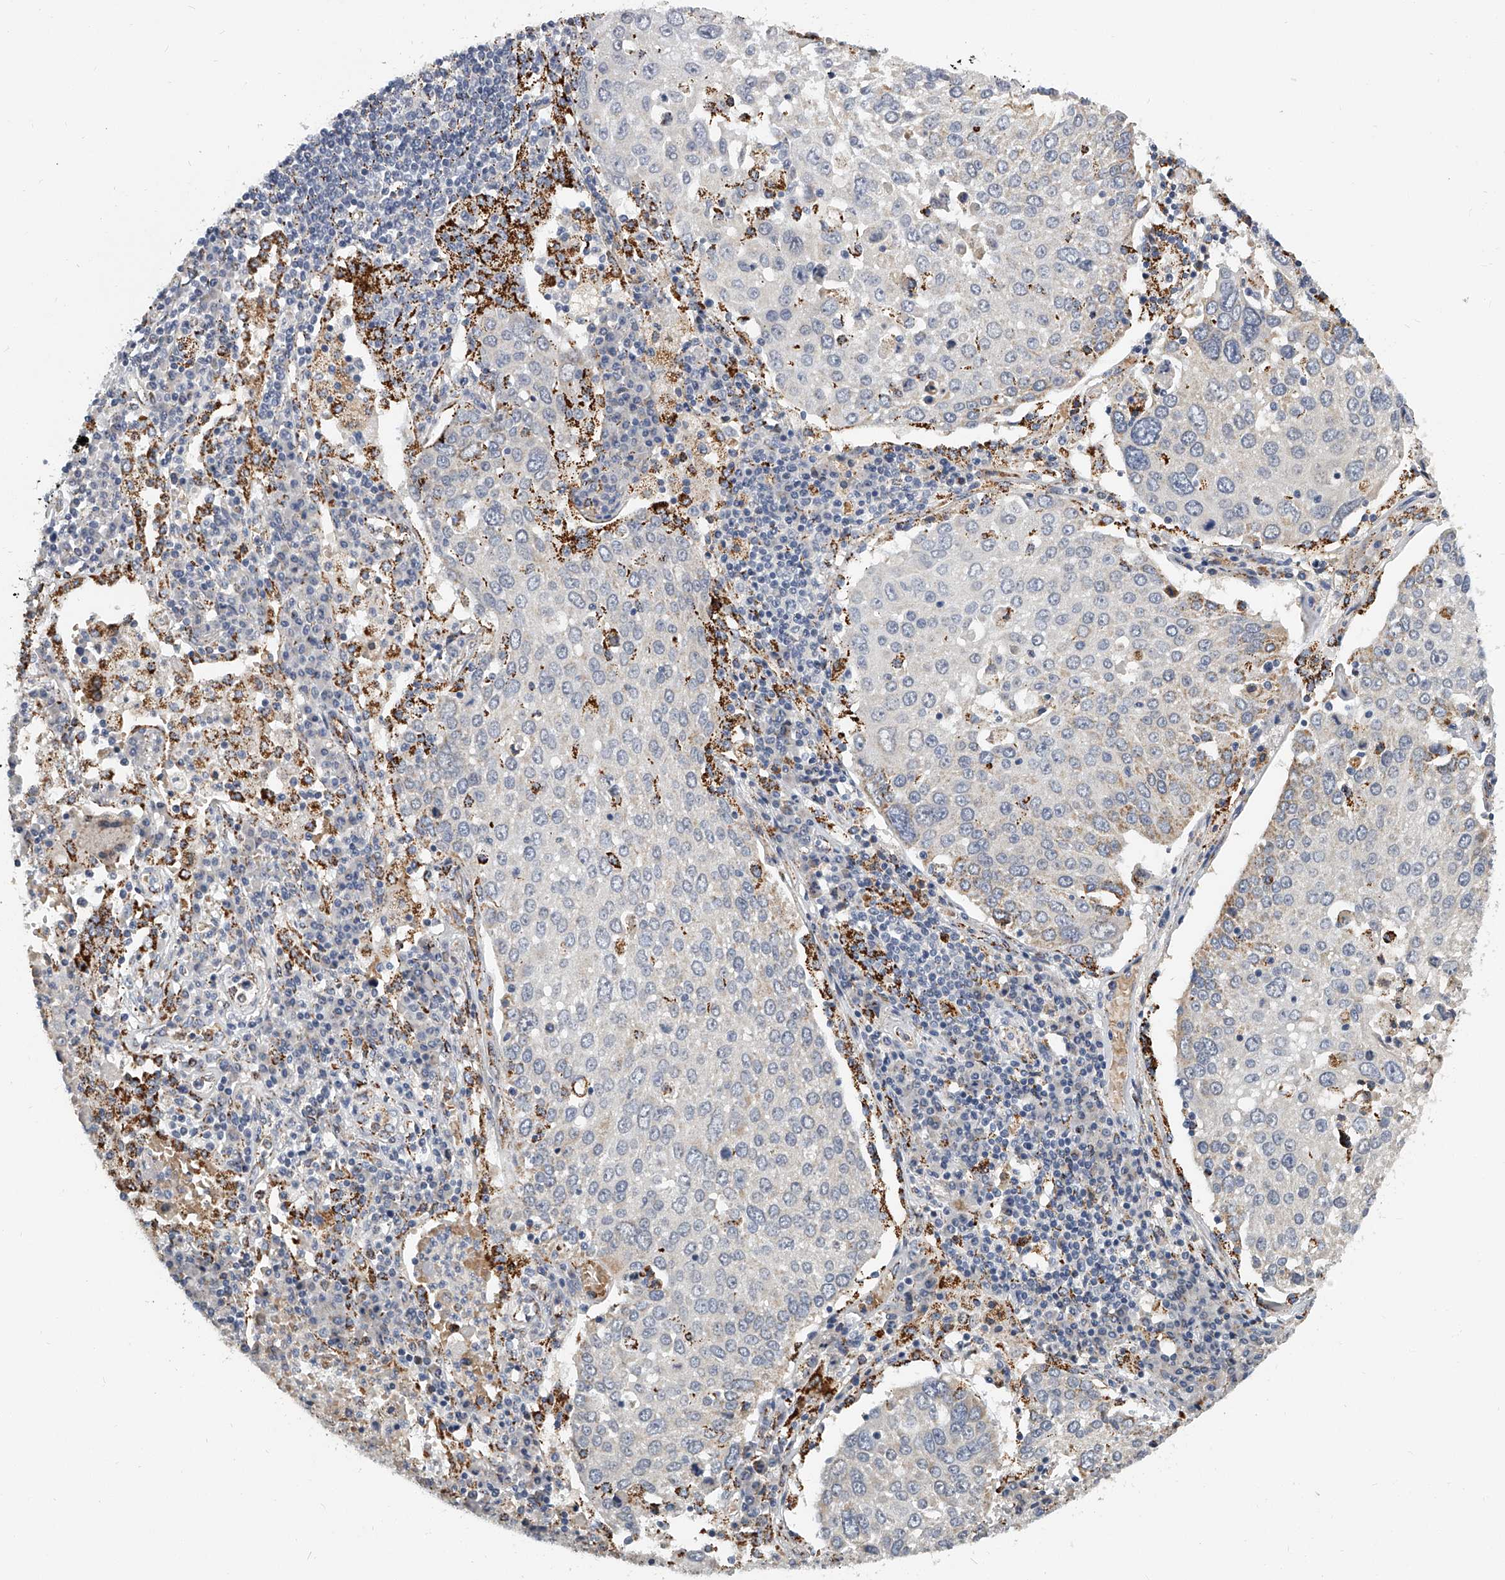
{"staining": {"intensity": "negative", "quantity": "none", "location": "none"}, "tissue": "lung cancer", "cell_type": "Tumor cells", "image_type": "cancer", "snomed": [{"axis": "morphology", "description": "Squamous cell carcinoma, NOS"}, {"axis": "topography", "description": "Lung"}], "caption": "This is an immunohistochemistry (IHC) image of squamous cell carcinoma (lung). There is no staining in tumor cells.", "gene": "KLHL7", "patient": {"sex": "male", "age": 65}}